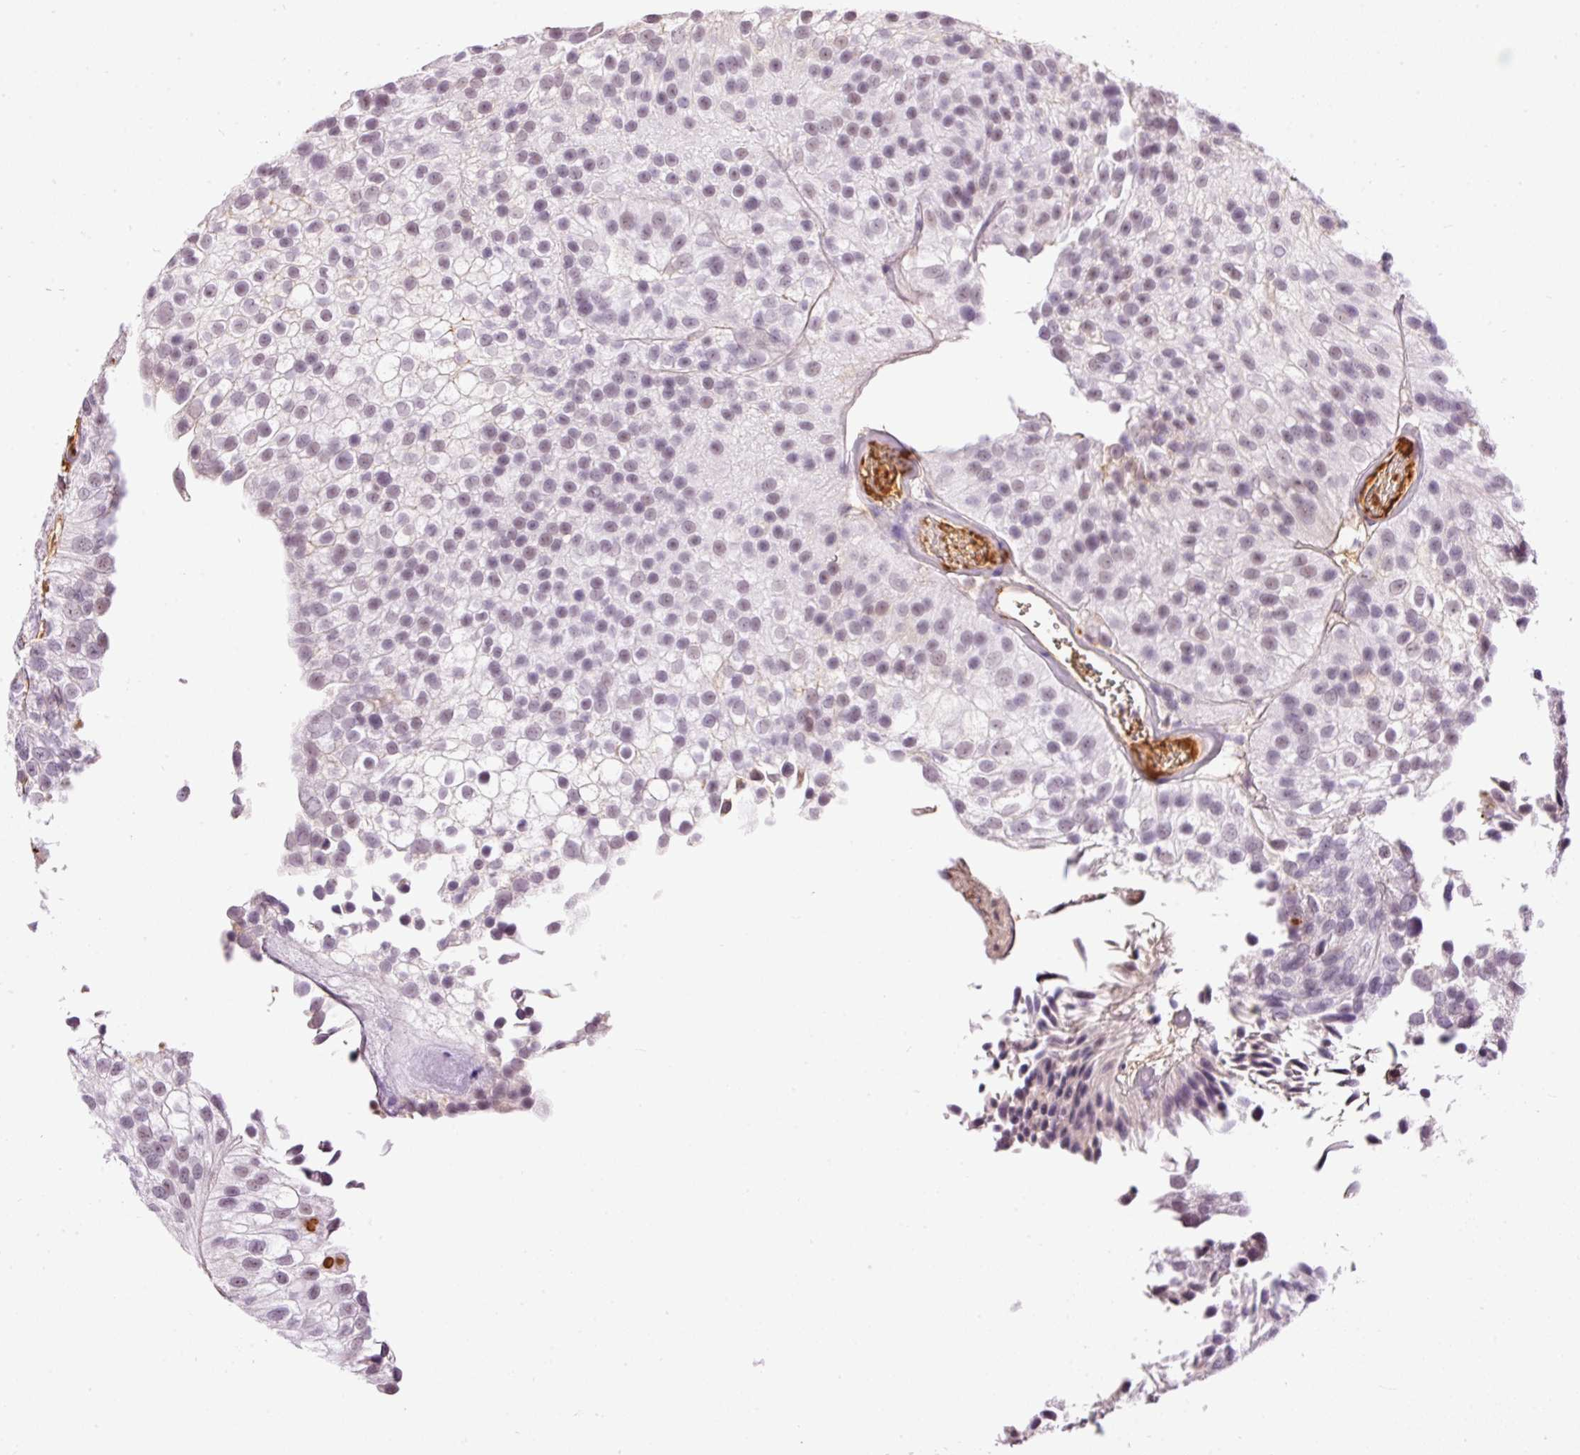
{"staining": {"intensity": "weak", "quantity": "<25%", "location": "nuclear"}, "tissue": "urothelial cancer", "cell_type": "Tumor cells", "image_type": "cancer", "snomed": [{"axis": "morphology", "description": "Urothelial carcinoma, NOS"}, {"axis": "topography", "description": "Urinary bladder"}], "caption": "The histopathology image exhibits no staining of tumor cells in urothelial cancer.", "gene": "PRPF38B", "patient": {"sex": "male", "age": 87}}